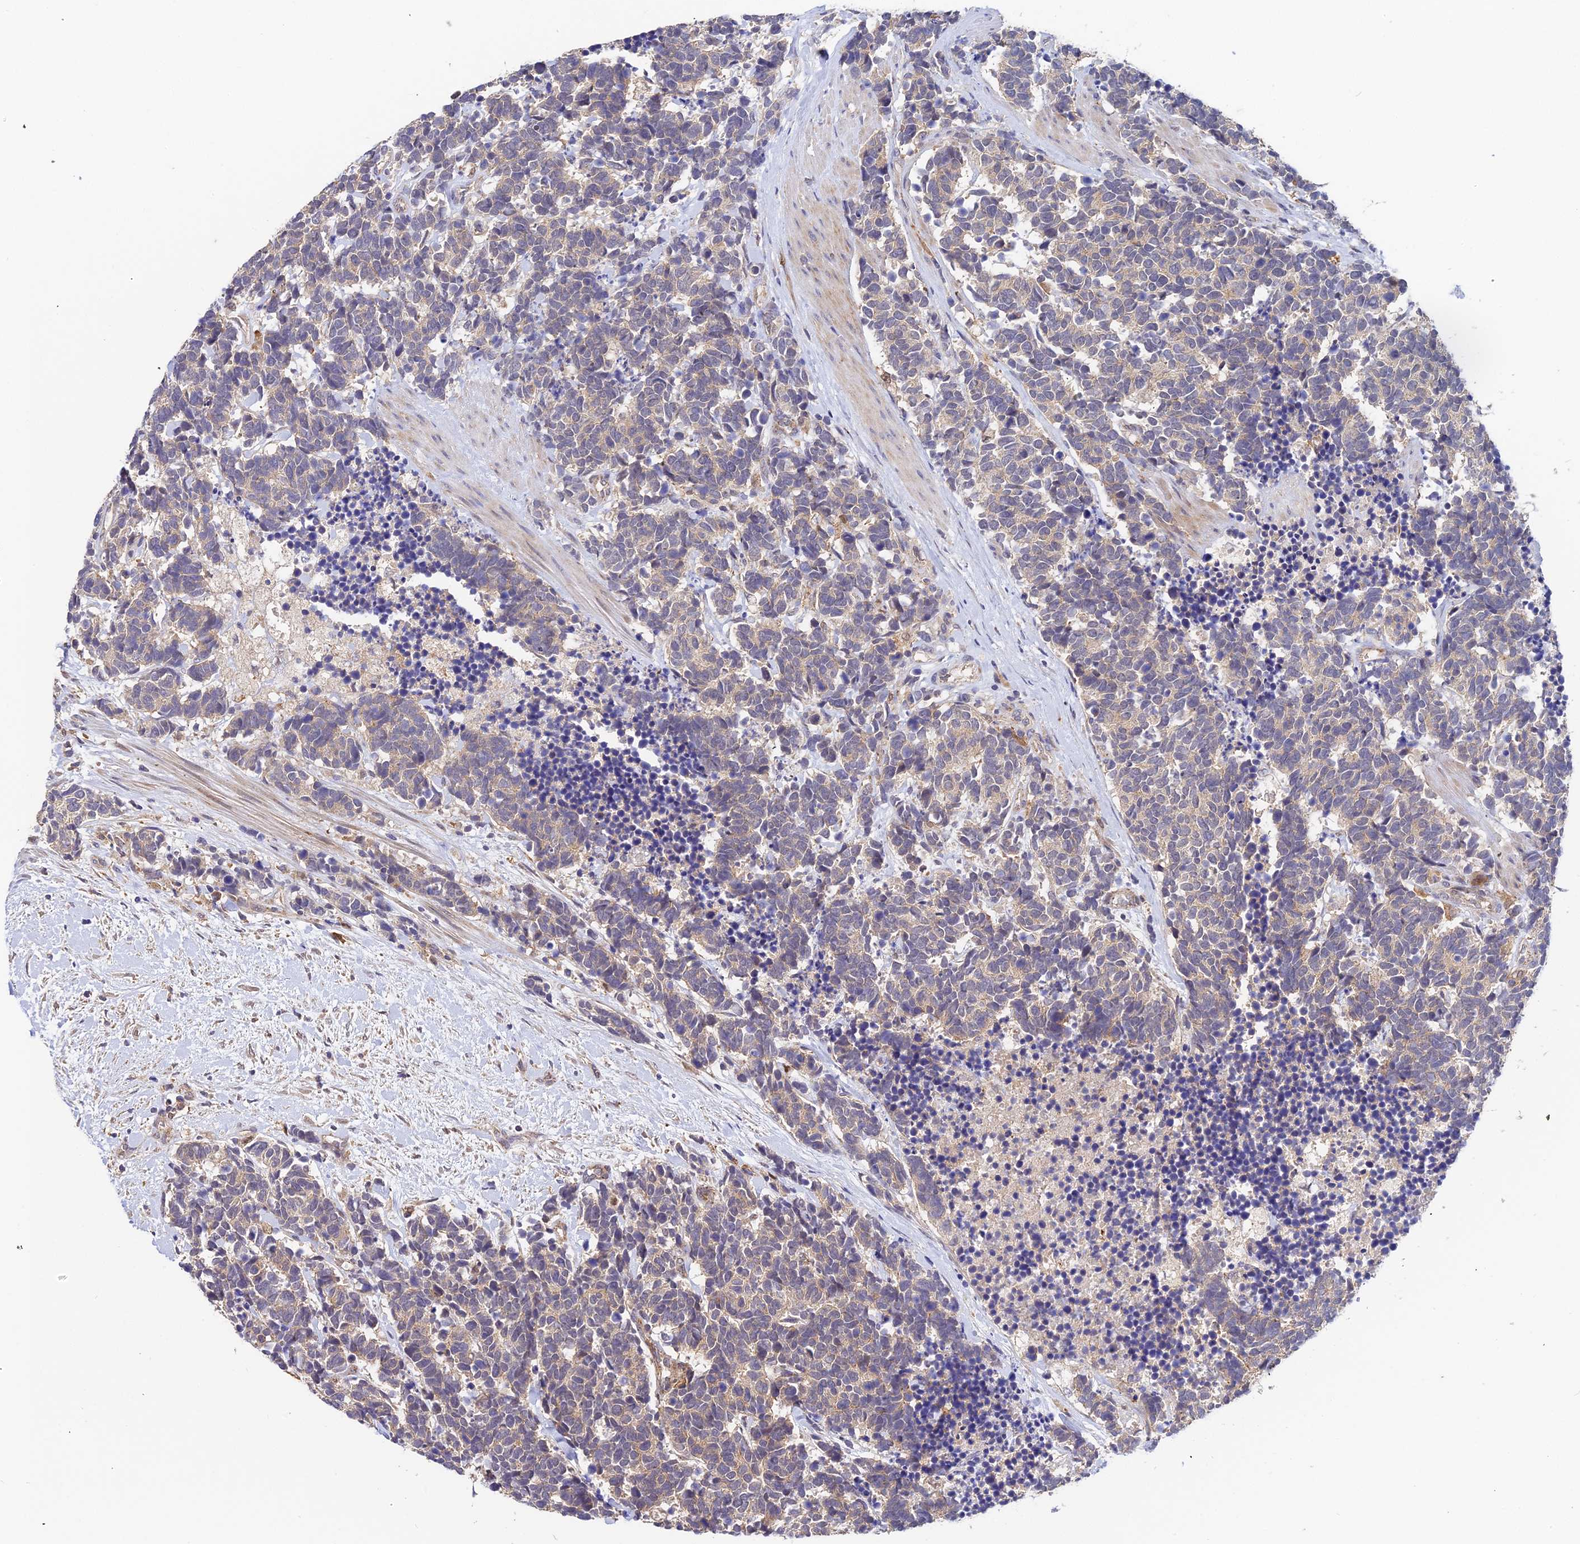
{"staining": {"intensity": "weak", "quantity": "25%-75%", "location": "cytoplasmic/membranous"}, "tissue": "carcinoid", "cell_type": "Tumor cells", "image_type": "cancer", "snomed": [{"axis": "morphology", "description": "Carcinoma, NOS"}, {"axis": "morphology", "description": "Carcinoid, malignant, NOS"}, {"axis": "topography", "description": "Prostate"}], "caption": "Immunohistochemistry staining of carcinoid, which shows low levels of weak cytoplasmic/membranous positivity in approximately 25%-75% of tumor cells indicating weak cytoplasmic/membranous protein staining. The staining was performed using DAB (brown) for protein detection and nuclei were counterstained in hematoxylin (blue).", "gene": "ZBED8", "patient": {"sex": "male", "age": 57}}